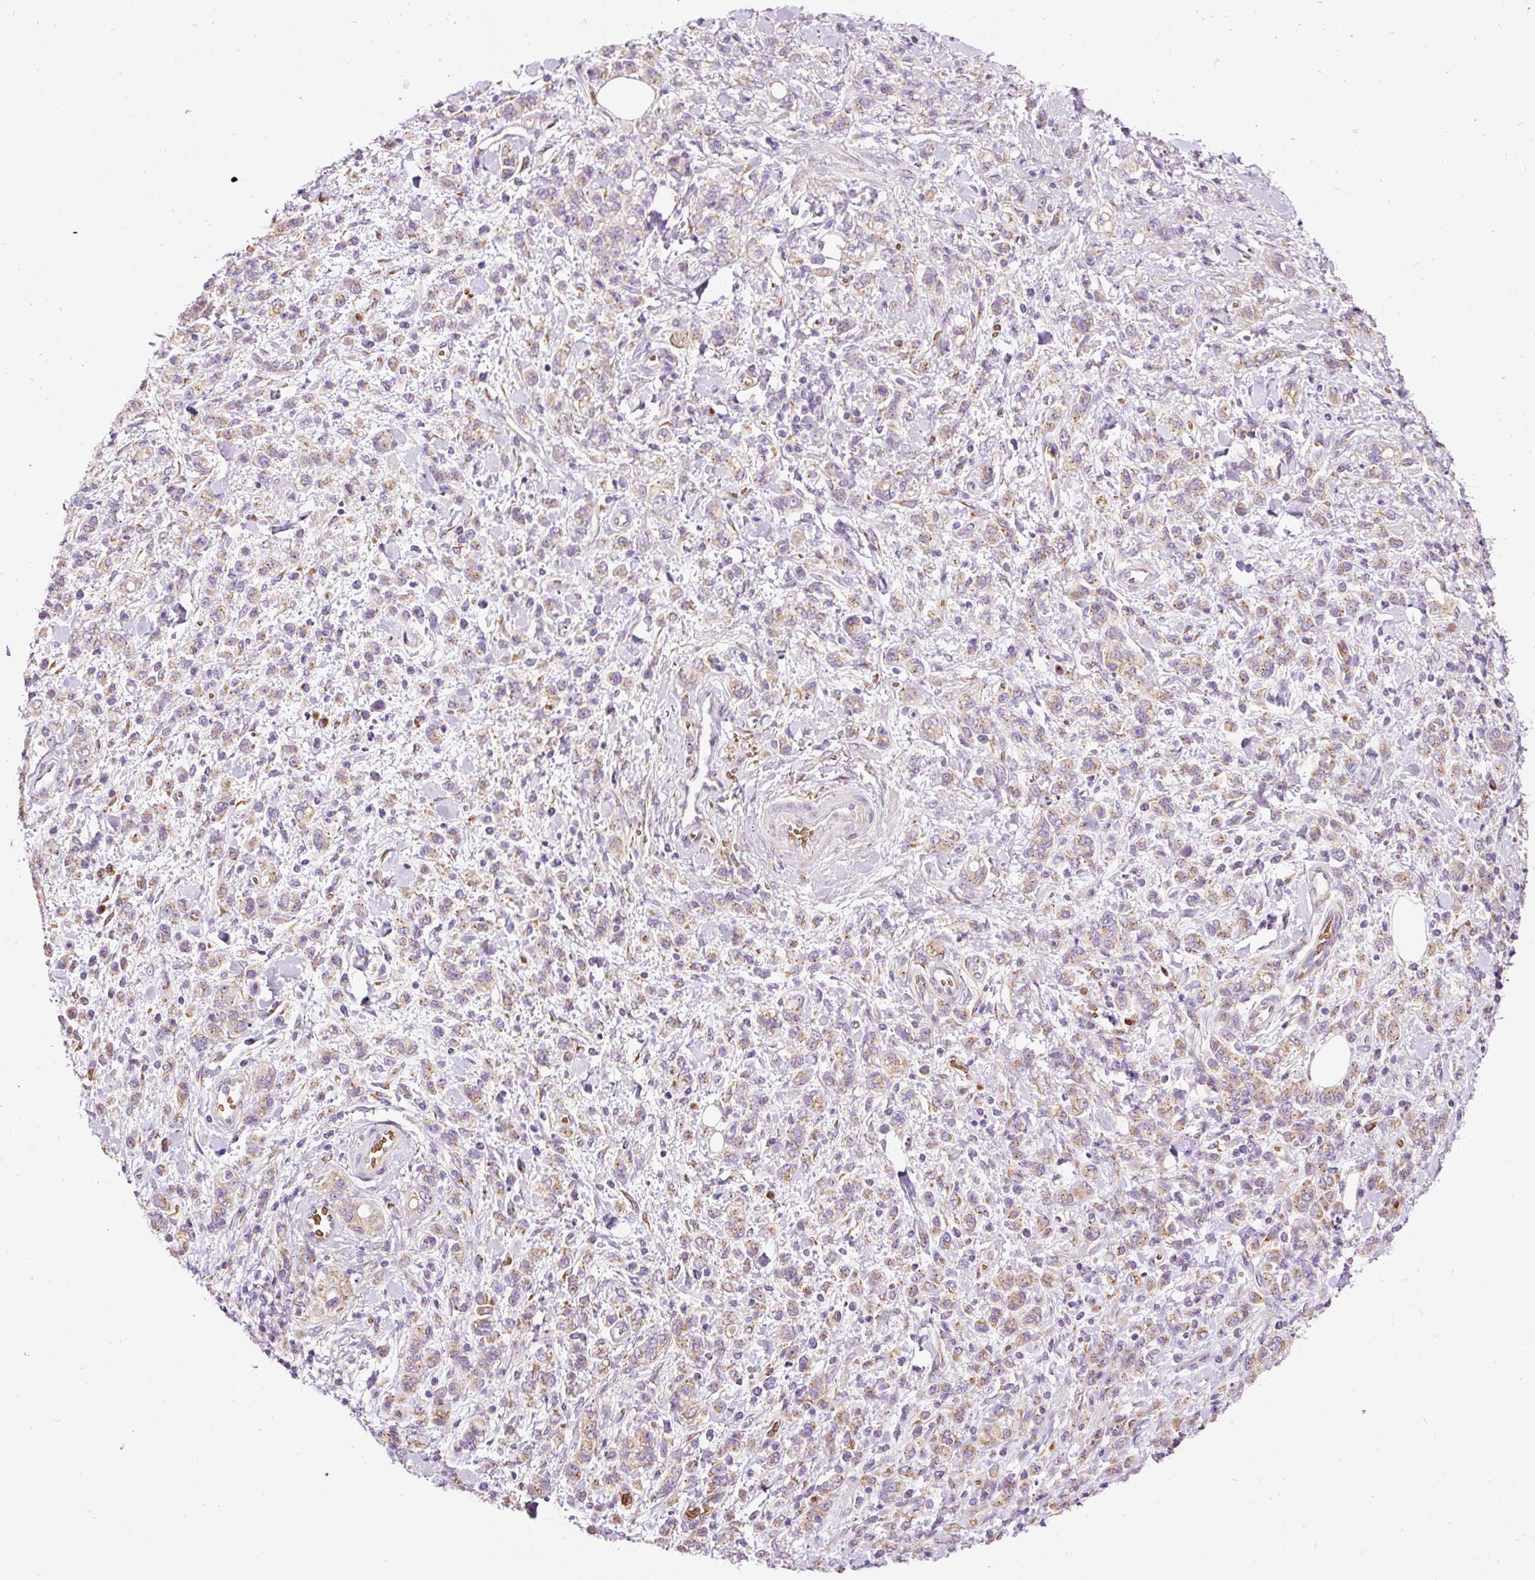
{"staining": {"intensity": "weak", "quantity": ">75%", "location": "cytoplasmic/membranous"}, "tissue": "stomach cancer", "cell_type": "Tumor cells", "image_type": "cancer", "snomed": [{"axis": "morphology", "description": "Adenocarcinoma, NOS"}, {"axis": "topography", "description": "Stomach"}], "caption": "This micrograph exhibits immunohistochemistry (IHC) staining of stomach cancer (adenocarcinoma), with low weak cytoplasmic/membranous positivity in about >75% of tumor cells.", "gene": "PRRC2A", "patient": {"sex": "male", "age": 77}}